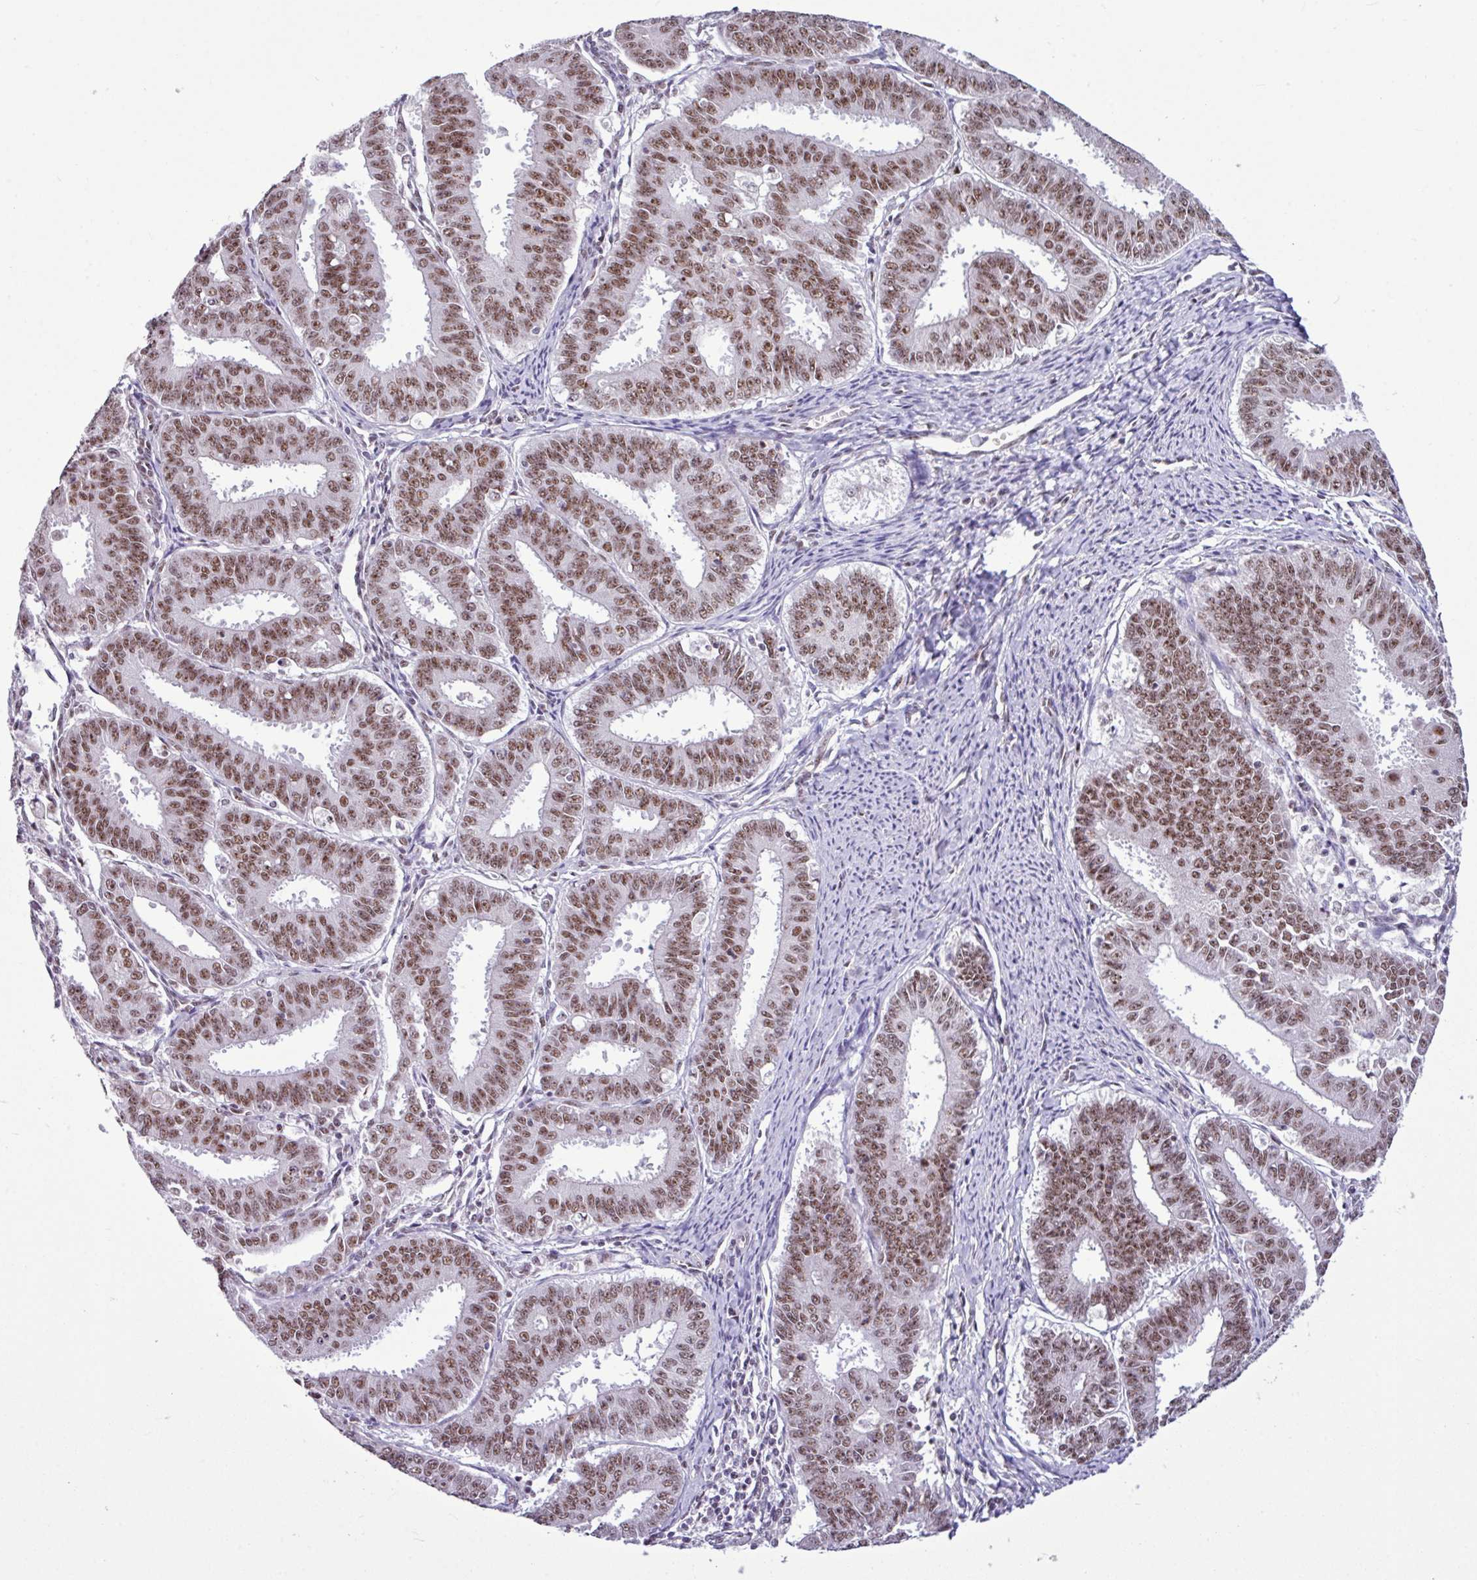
{"staining": {"intensity": "moderate", "quantity": ">75%", "location": "nuclear"}, "tissue": "endometrial cancer", "cell_type": "Tumor cells", "image_type": "cancer", "snomed": [{"axis": "morphology", "description": "Adenocarcinoma, NOS"}, {"axis": "topography", "description": "Endometrium"}], "caption": "Human endometrial cancer stained with a protein marker demonstrates moderate staining in tumor cells.", "gene": "UTP18", "patient": {"sex": "female", "age": 73}}